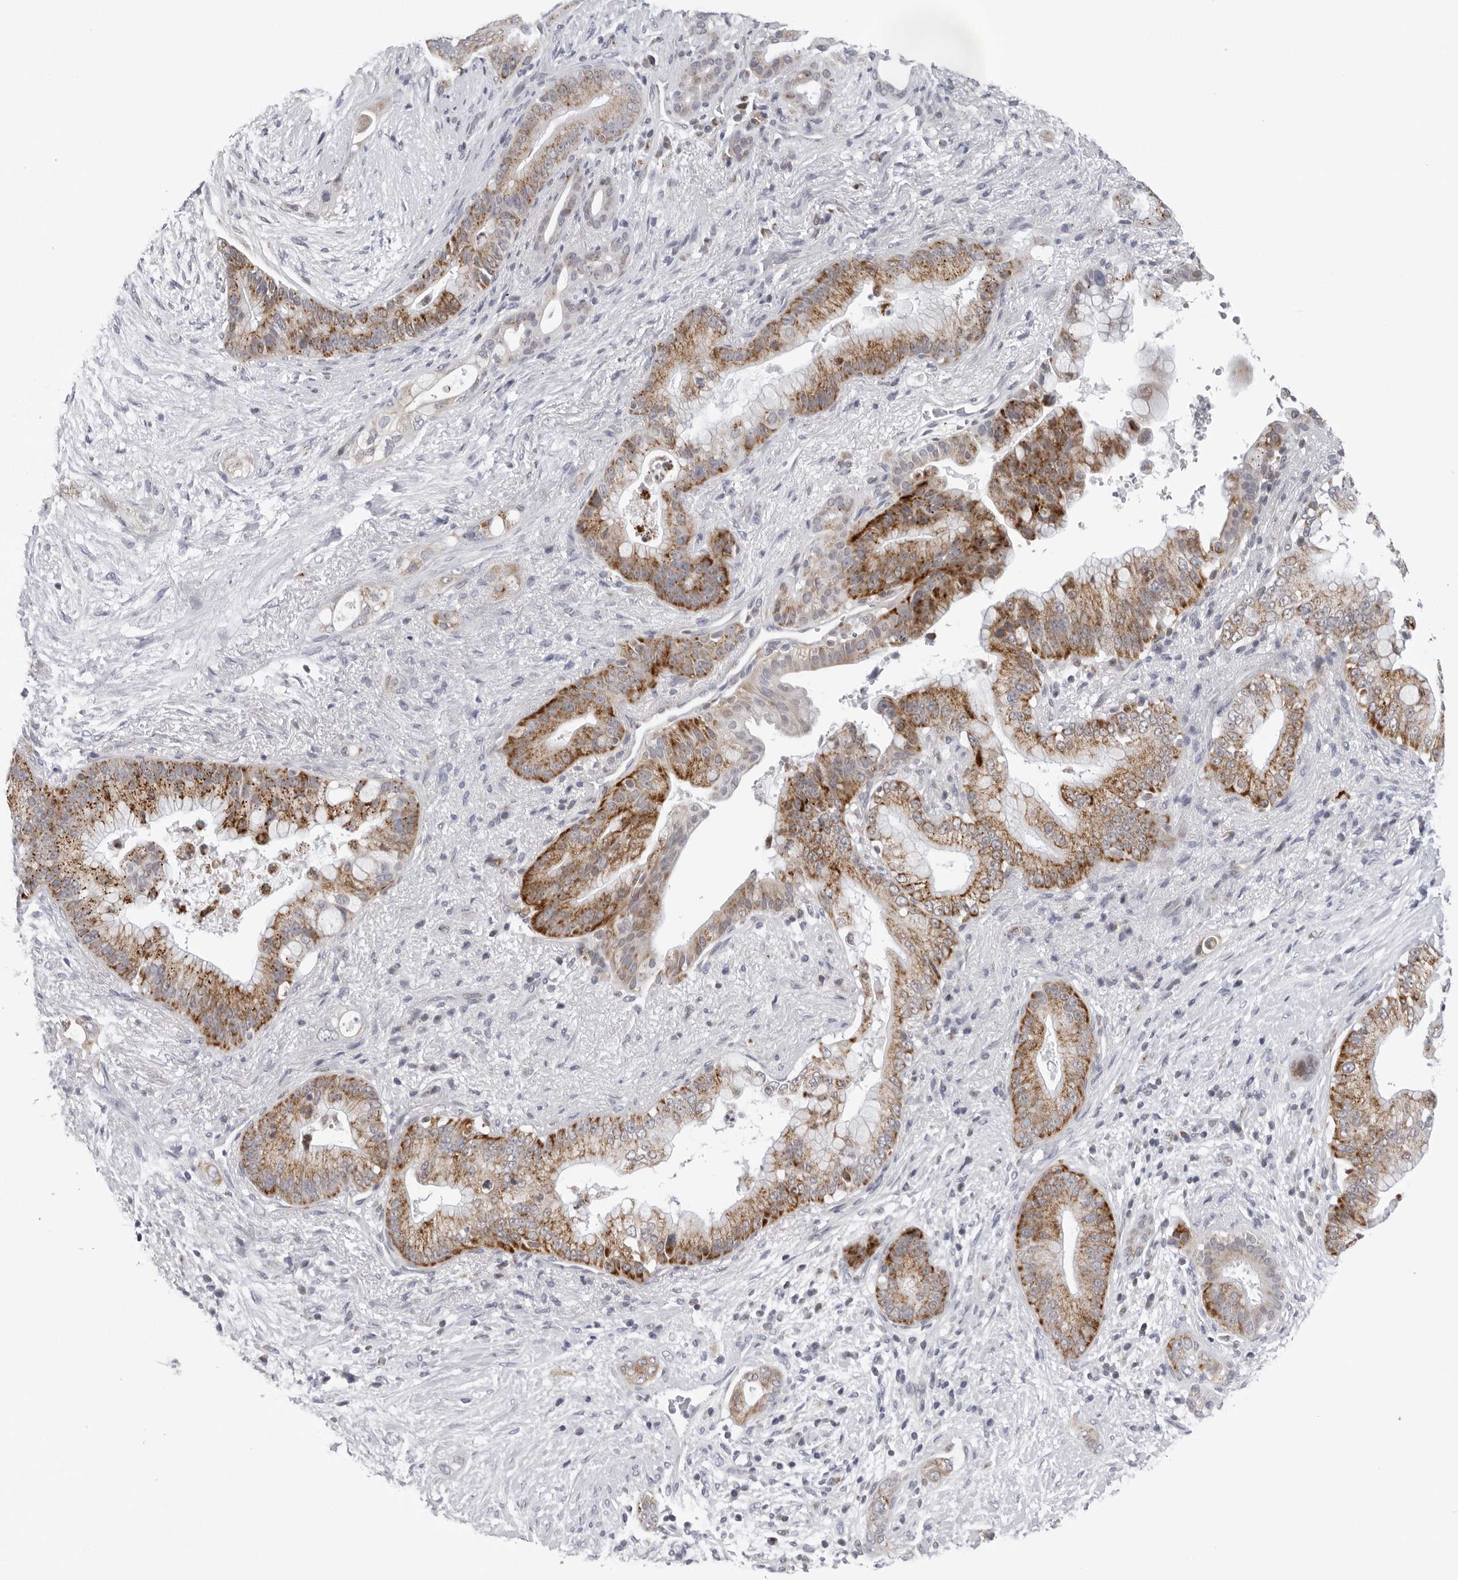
{"staining": {"intensity": "moderate", "quantity": ">75%", "location": "cytoplasmic/membranous"}, "tissue": "pancreatic cancer", "cell_type": "Tumor cells", "image_type": "cancer", "snomed": [{"axis": "morphology", "description": "Adenocarcinoma, NOS"}, {"axis": "topography", "description": "Pancreas"}], "caption": "This micrograph reveals immunohistochemistry staining of human pancreatic cancer (adenocarcinoma), with medium moderate cytoplasmic/membranous expression in approximately >75% of tumor cells.", "gene": "CPT2", "patient": {"sex": "male", "age": 53}}